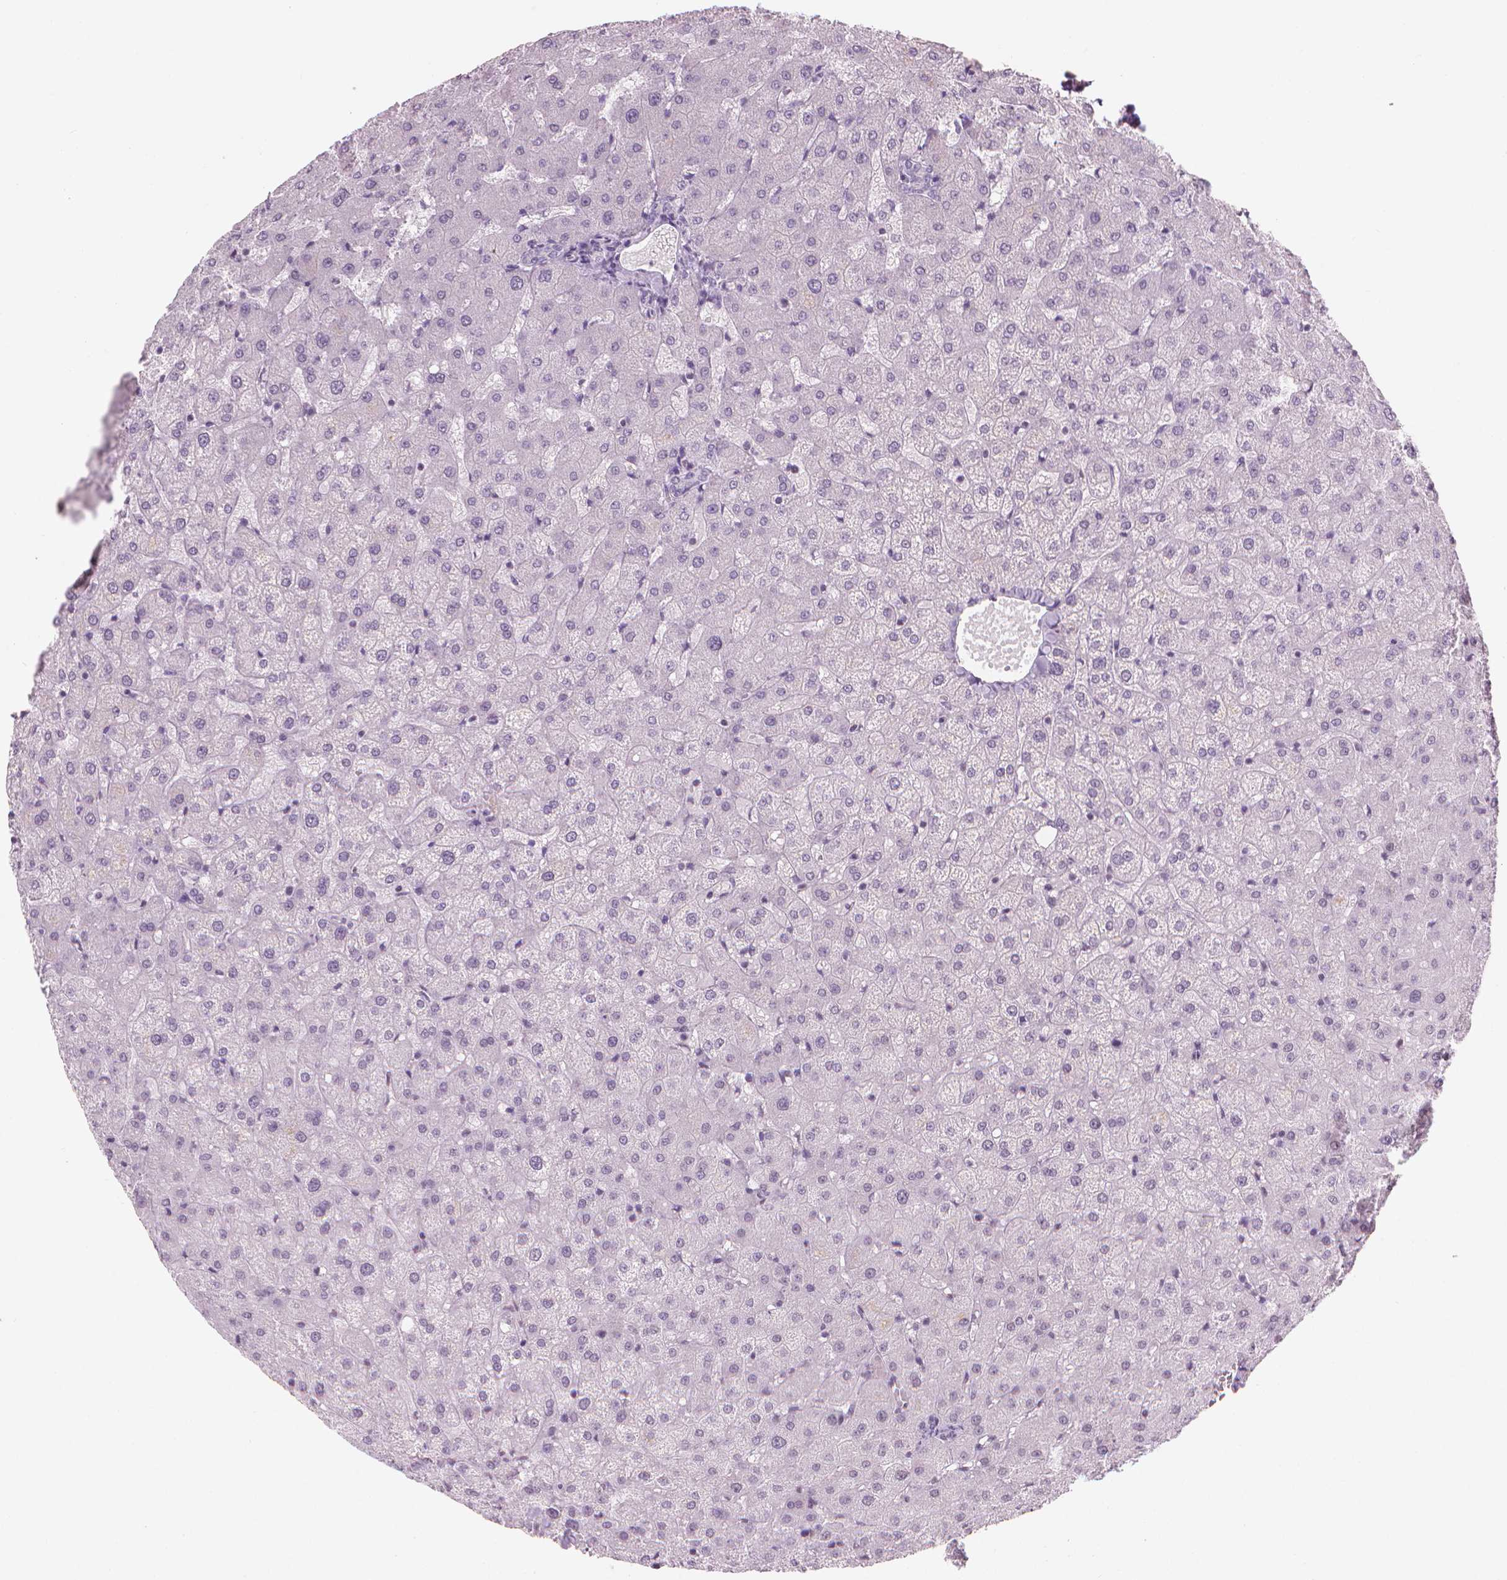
{"staining": {"intensity": "negative", "quantity": "none", "location": "none"}, "tissue": "liver", "cell_type": "Cholangiocytes", "image_type": "normal", "snomed": [{"axis": "morphology", "description": "Normal tissue, NOS"}, {"axis": "topography", "description": "Liver"}], "caption": "Benign liver was stained to show a protein in brown. There is no significant staining in cholangiocytes. (DAB immunohistochemistry (IHC) with hematoxylin counter stain).", "gene": "PIAS2", "patient": {"sex": "female", "age": 50}}